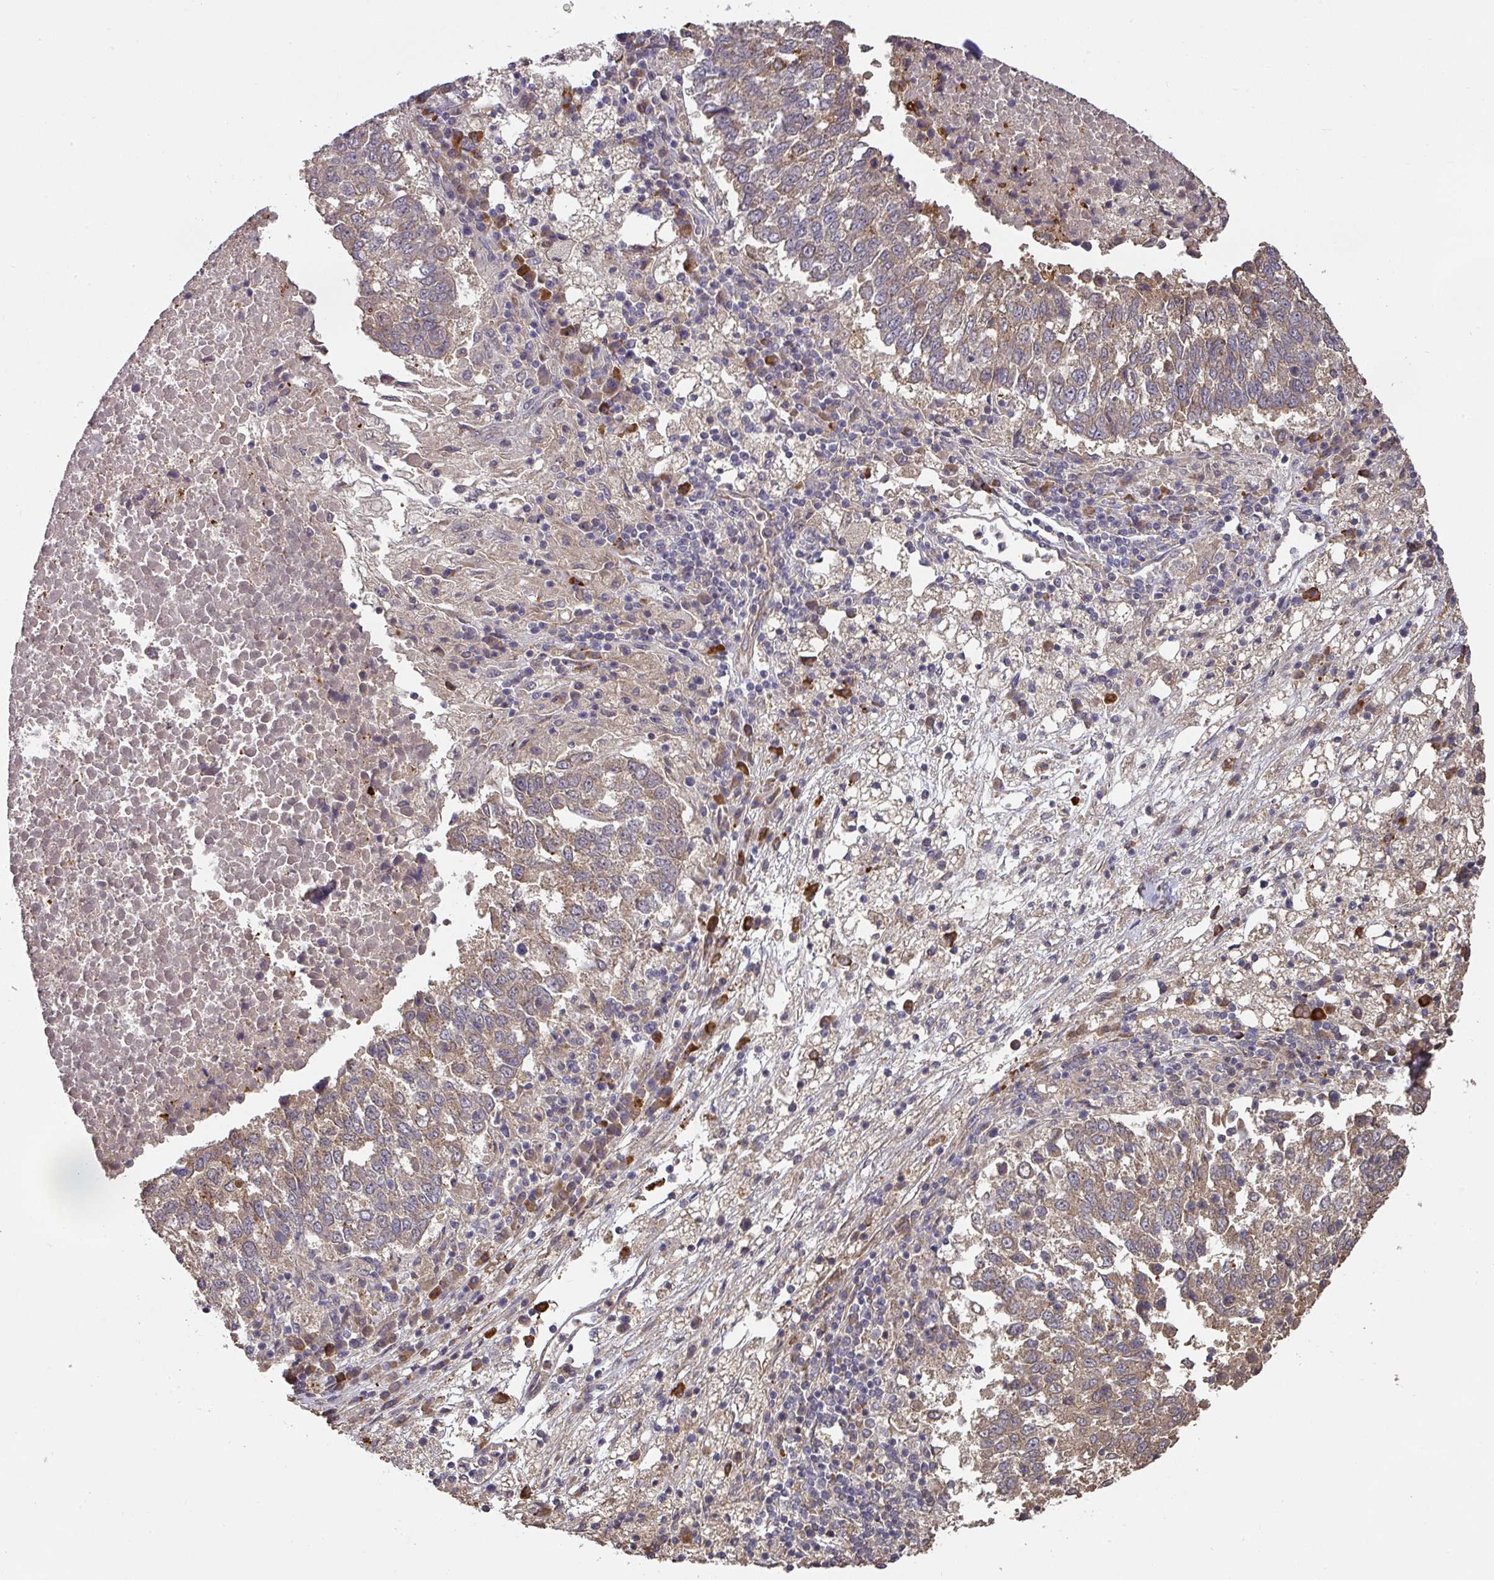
{"staining": {"intensity": "moderate", "quantity": ">75%", "location": "cytoplasmic/membranous"}, "tissue": "lung cancer", "cell_type": "Tumor cells", "image_type": "cancer", "snomed": [{"axis": "morphology", "description": "Squamous cell carcinoma, NOS"}, {"axis": "topography", "description": "Lung"}], "caption": "The micrograph exhibits a brown stain indicating the presence of a protein in the cytoplasmic/membranous of tumor cells in squamous cell carcinoma (lung). (DAB IHC with brightfield microscopy, high magnification).", "gene": "ACVR2B", "patient": {"sex": "male", "age": 73}}